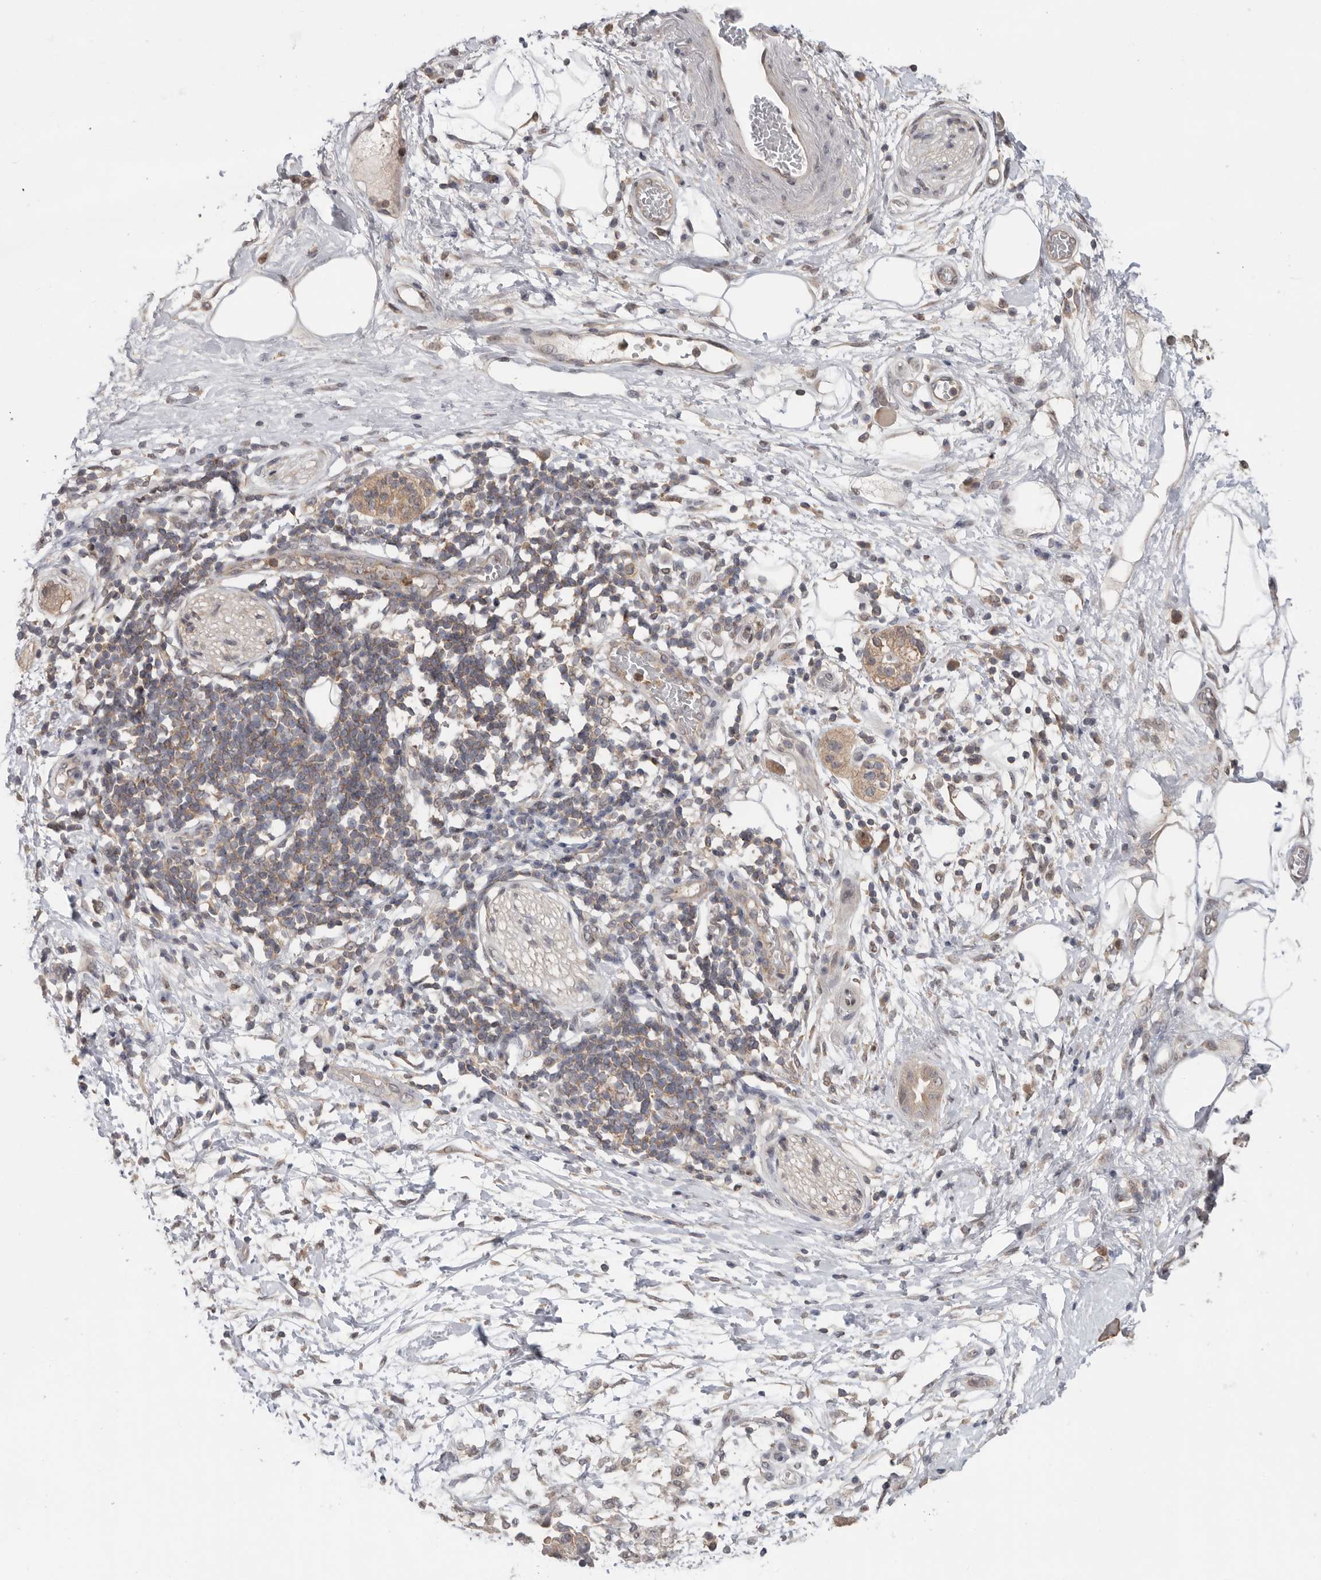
{"staining": {"intensity": "negative", "quantity": "none", "location": "none"}, "tissue": "adipose tissue", "cell_type": "Adipocytes", "image_type": "normal", "snomed": [{"axis": "morphology", "description": "Normal tissue, NOS"}, {"axis": "morphology", "description": "Adenocarcinoma, NOS"}, {"axis": "topography", "description": "Duodenum"}, {"axis": "topography", "description": "Peripheral nerve tissue"}], "caption": "High magnification brightfield microscopy of normal adipose tissue stained with DAB (brown) and counterstained with hematoxylin (blue): adipocytes show no significant staining.", "gene": "KLK5", "patient": {"sex": "female", "age": 60}}